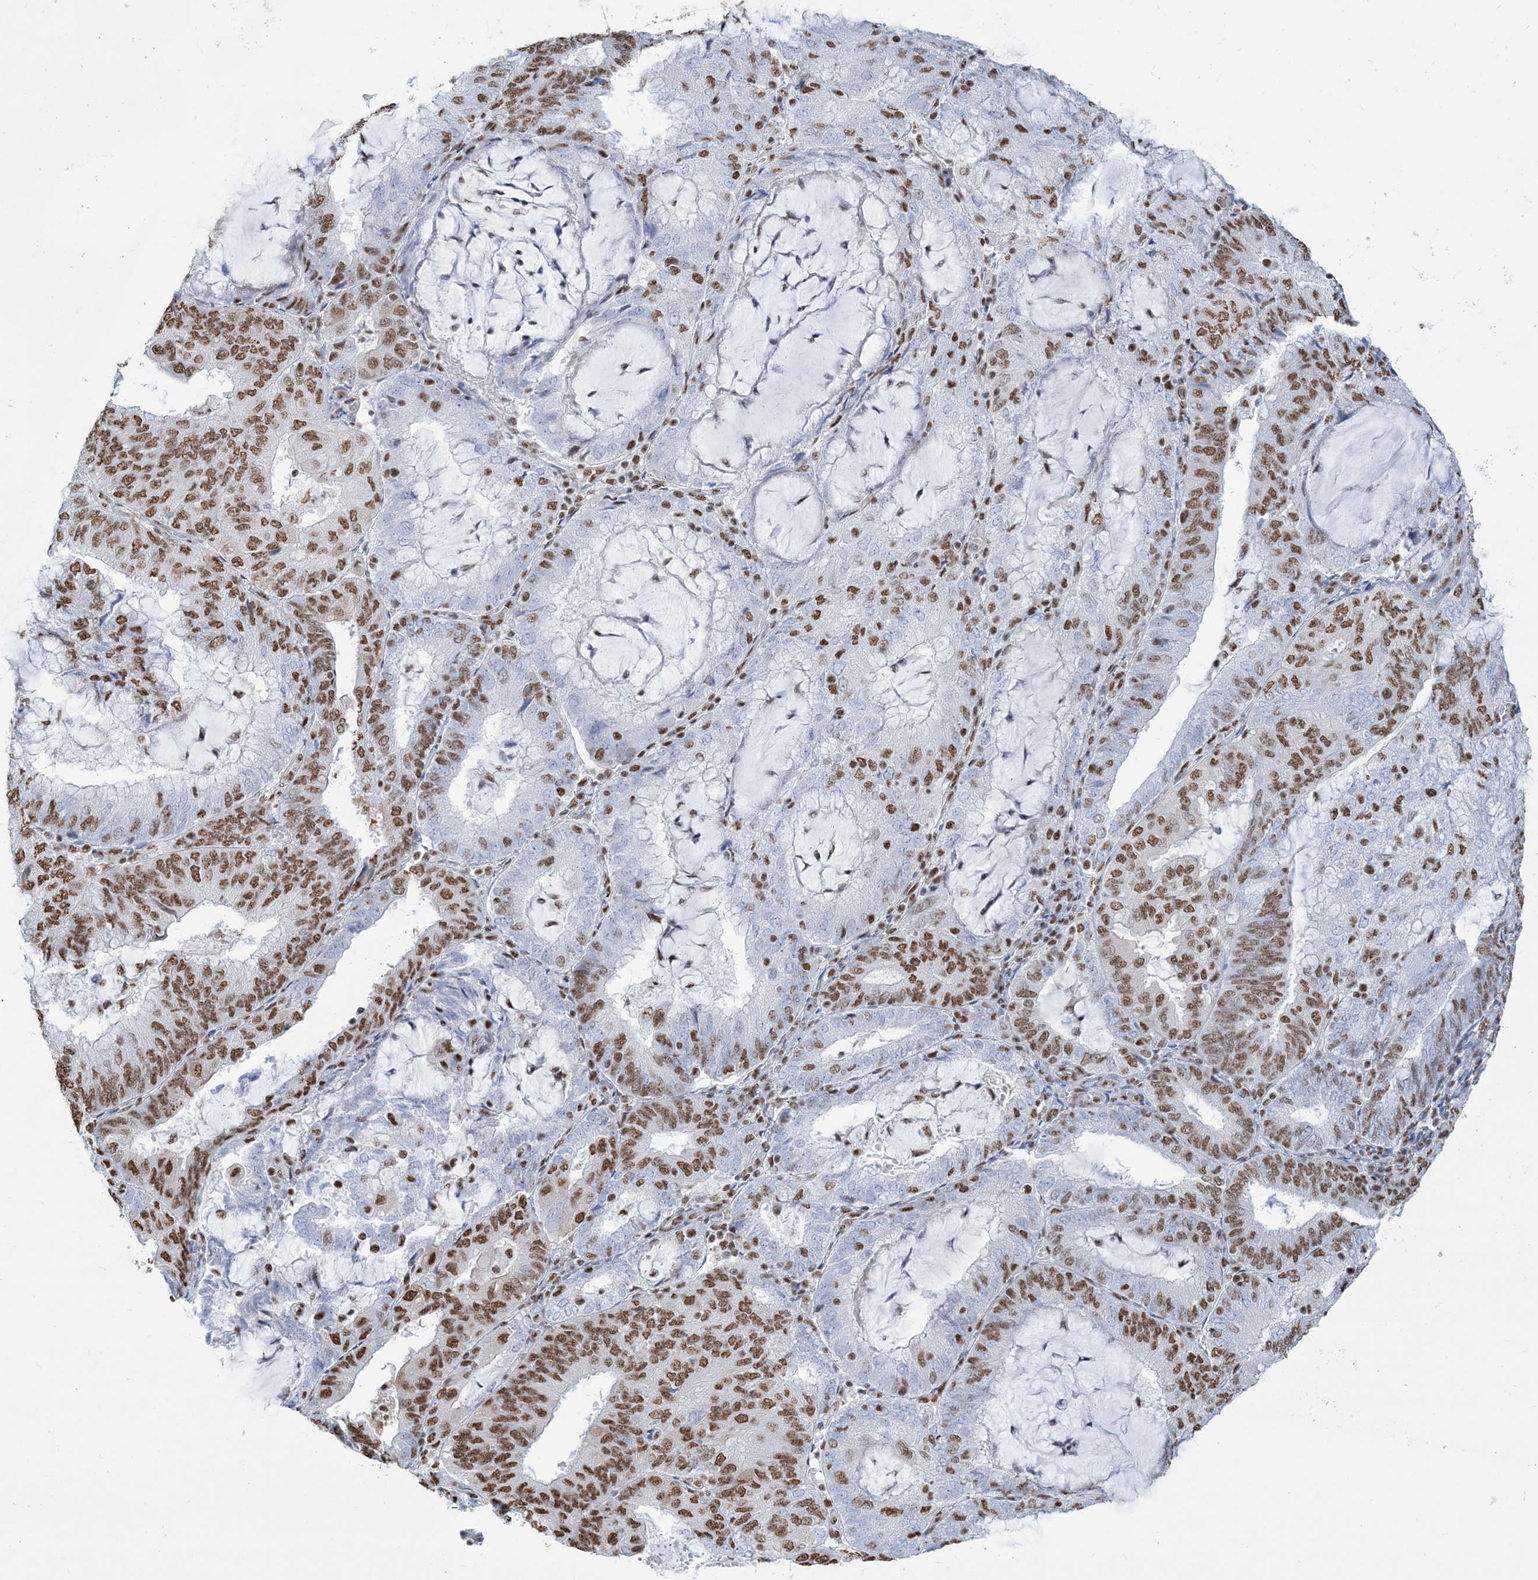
{"staining": {"intensity": "moderate", "quantity": ">75%", "location": "nuclear"}, "tissue": "endometrial cancer", "cell_type": "Tumor cells", "image_type": "cancer", "snomed": [{"axis": "morphology", "description": "Adenocarcinoma, NOS"}, {"axis": "topography", "description": "Endometrium"}], "caption": "Immunohistochemistry (IHC) of endometrial cancer exhibits medium levels of moderate nuclear positivity in about >75% of tumor cells.", "gene": "ZNF792", "patient": {"sex": "female", "age": 81}}